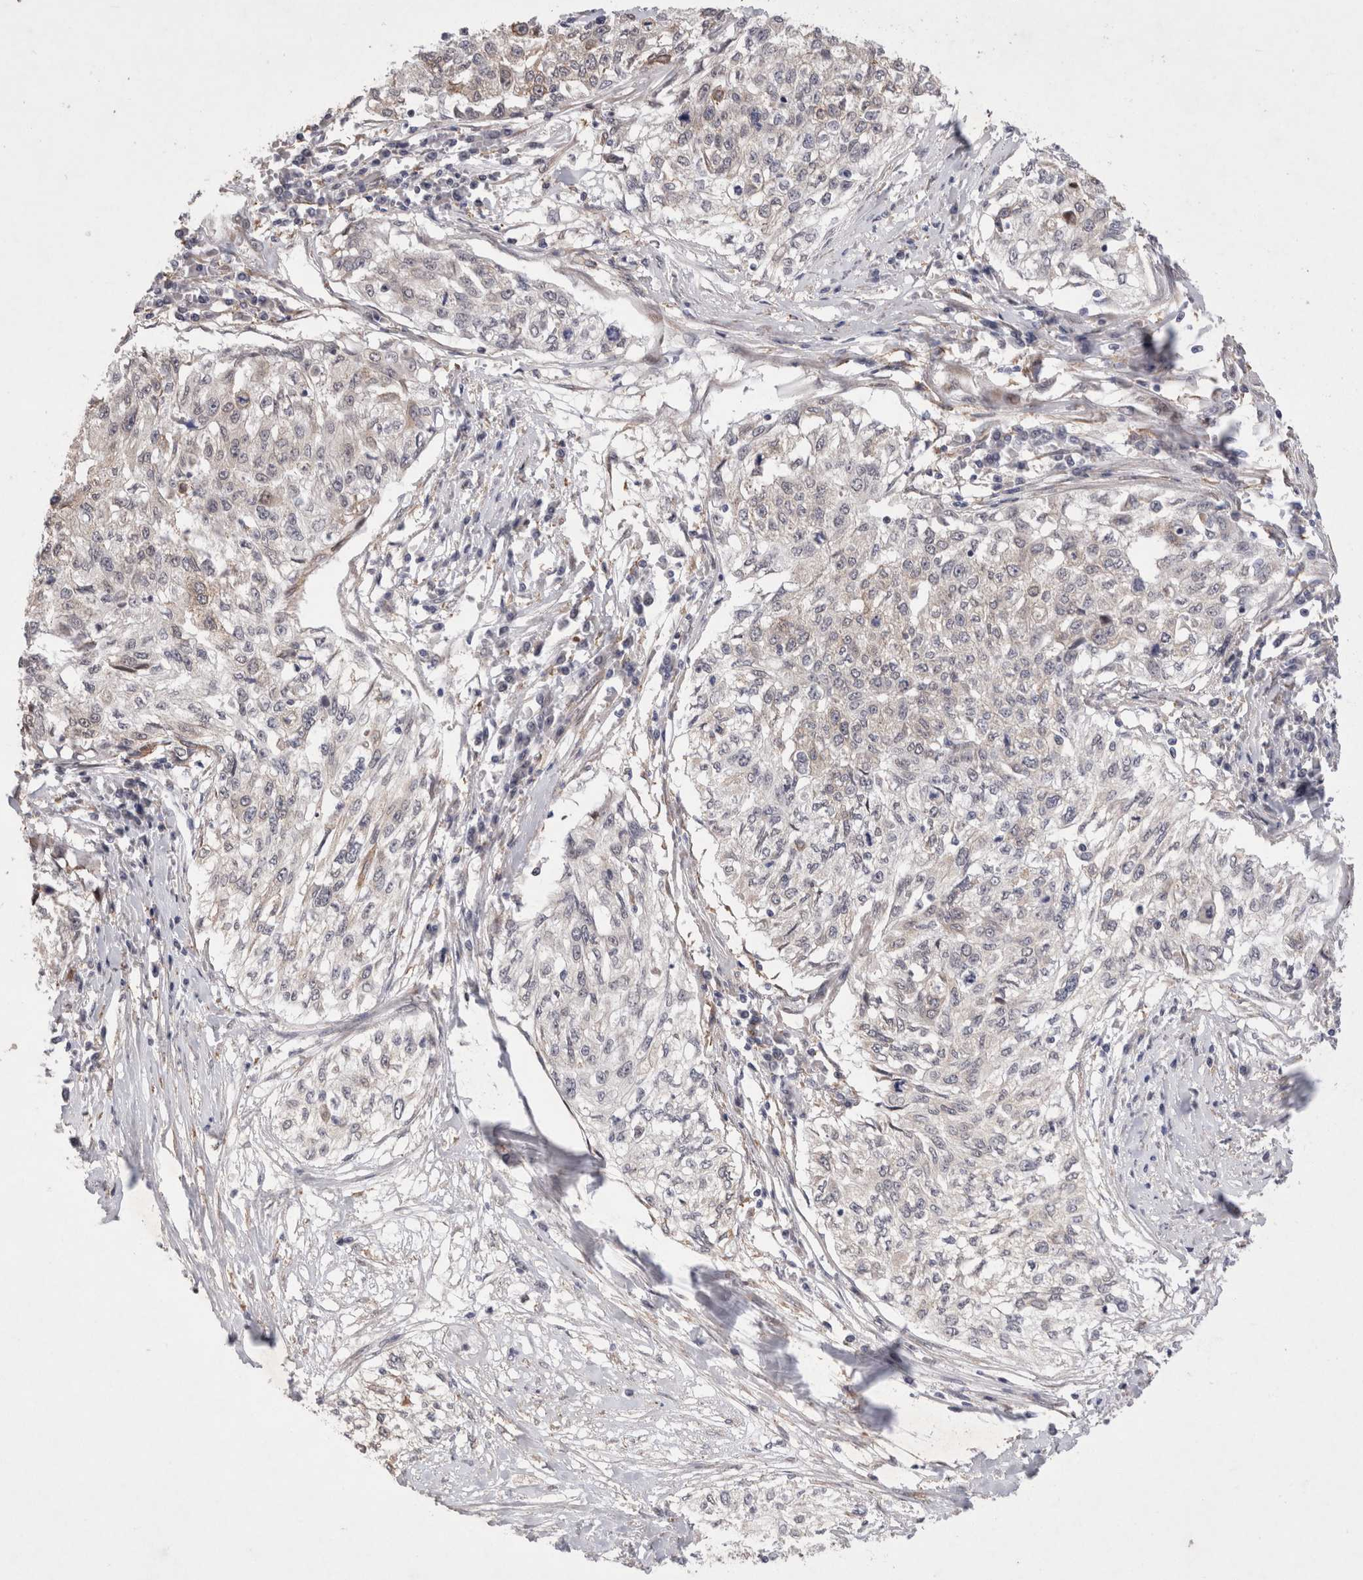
{"staining": {"intensity": "weak", "quantity": "<25%", "location": "cytoplasmic/membranous"}, "tissue": "cervical cancer", "cell_type": "Tumor cells", "image_type": "cancer", "snomed": [{"axis": "morphology", "description": "Squamous cell carcinoma, NOS"}, {"axis": "topography", "description": "Cervix"}], "caption": "Immunohistochemical staining of human squamous cell carcinoma (cervical) shows no significant expression in tumor cells.", "gene": "GIMAP6", "patient": {"sex": "female", "age": 57}}